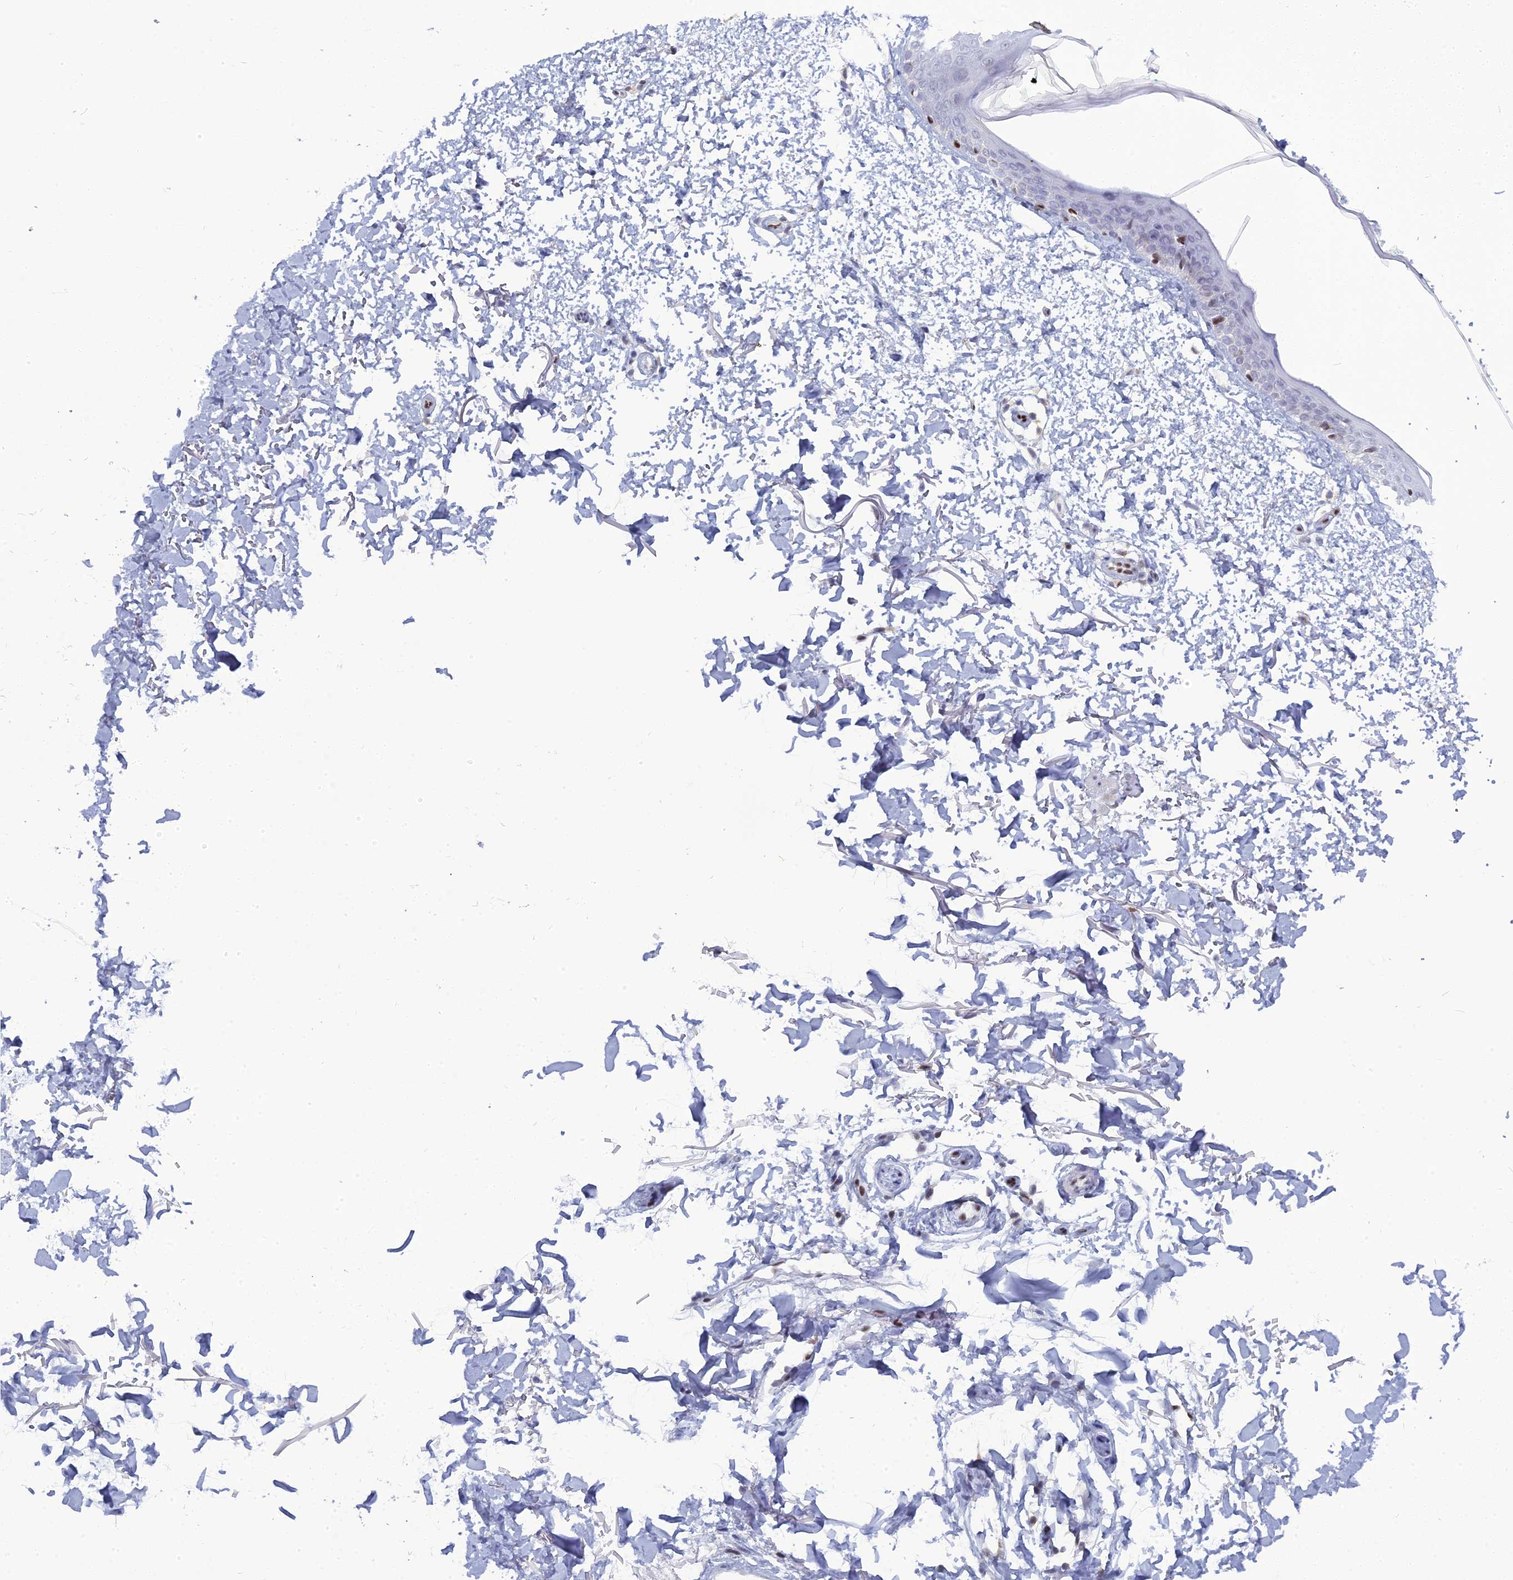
{"staining": {"intensity": "negative", "quantity": "none", "location": "none"}, "tissue": "skin", "cell_type": "Fibroblasts", "image_type": "normal", "snomed": [{"axis": "morphology", "description": "Normal tissue, NOS"}, {"axis": "topography", "description": "Skin"}], "caption": "DAB immunohistochemical staining of unremarkable human skin exhibits no significant expression in fibroblasts. (Stains: DAB (3,3'-diaminobenzidine) IHC with hematoxylin counter stain, Microscopy: brightfield microscopy at high magnification).", "gene": "NOL4L", "patient": {"sex": "male", "age": 66}}